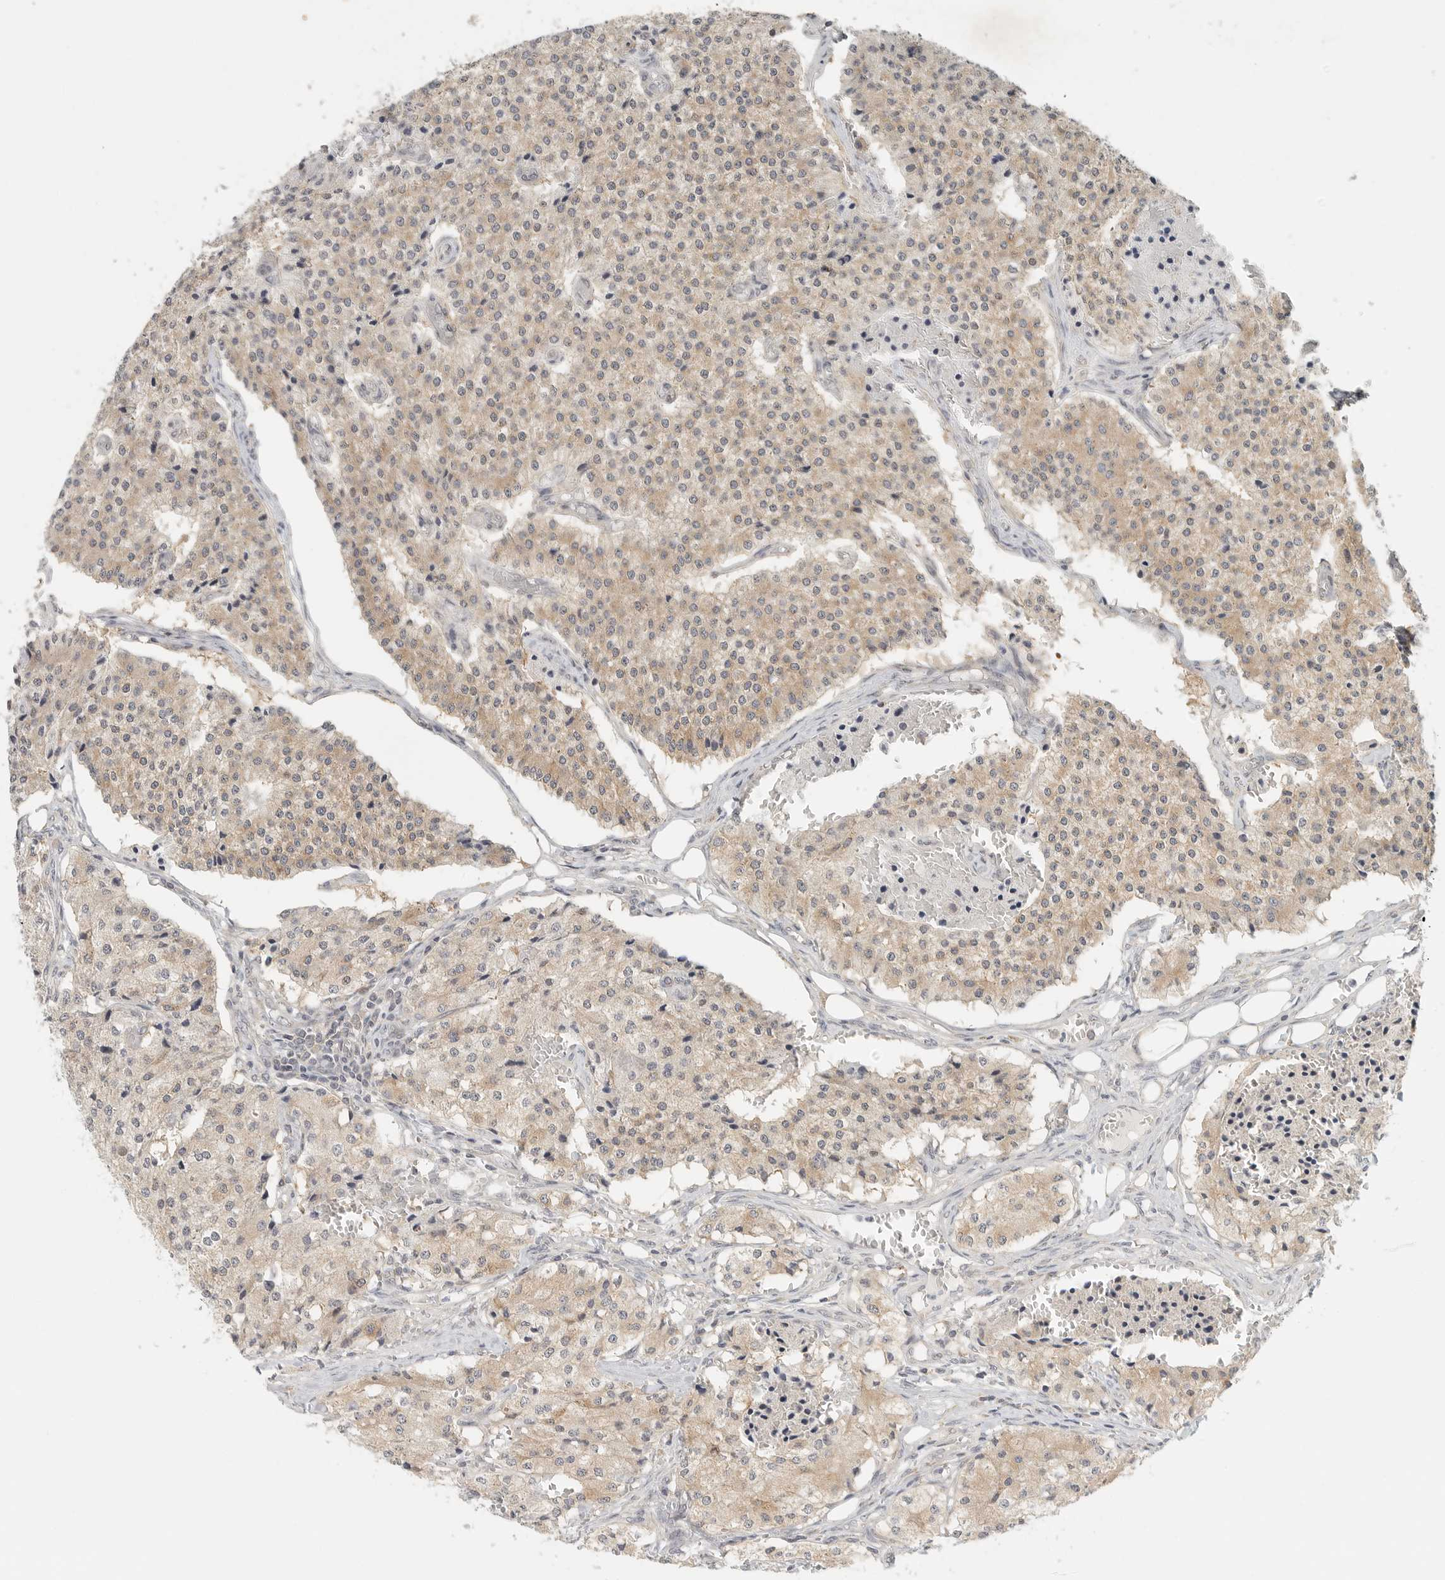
{"staining": {"intensity": "weak", "quantity": ">75%", "location": "cytoplasmic/membranous"}, "tissue": "carcinoid", "cell_type": "Tumor cells", "image_type": "cancer", "snomed": [{"axis": "morphology", "description": "Carcinoid, malignant, NOS"}, {"axis": "topography", "description": "Colon"}], "caption": "Carcinoid was stained to show a protein in brown. There is low levels of weak cytoplasmic/membranous expression in about >75% of tumor cells. Using DAB (3,3'-diaminobenzidine) (brown) and hematoxylin (blue) stains, captured at high magnification using brightfield microscopy.", "gene": "HDAC6", "patient": {"sex": "female", "age": 52}}